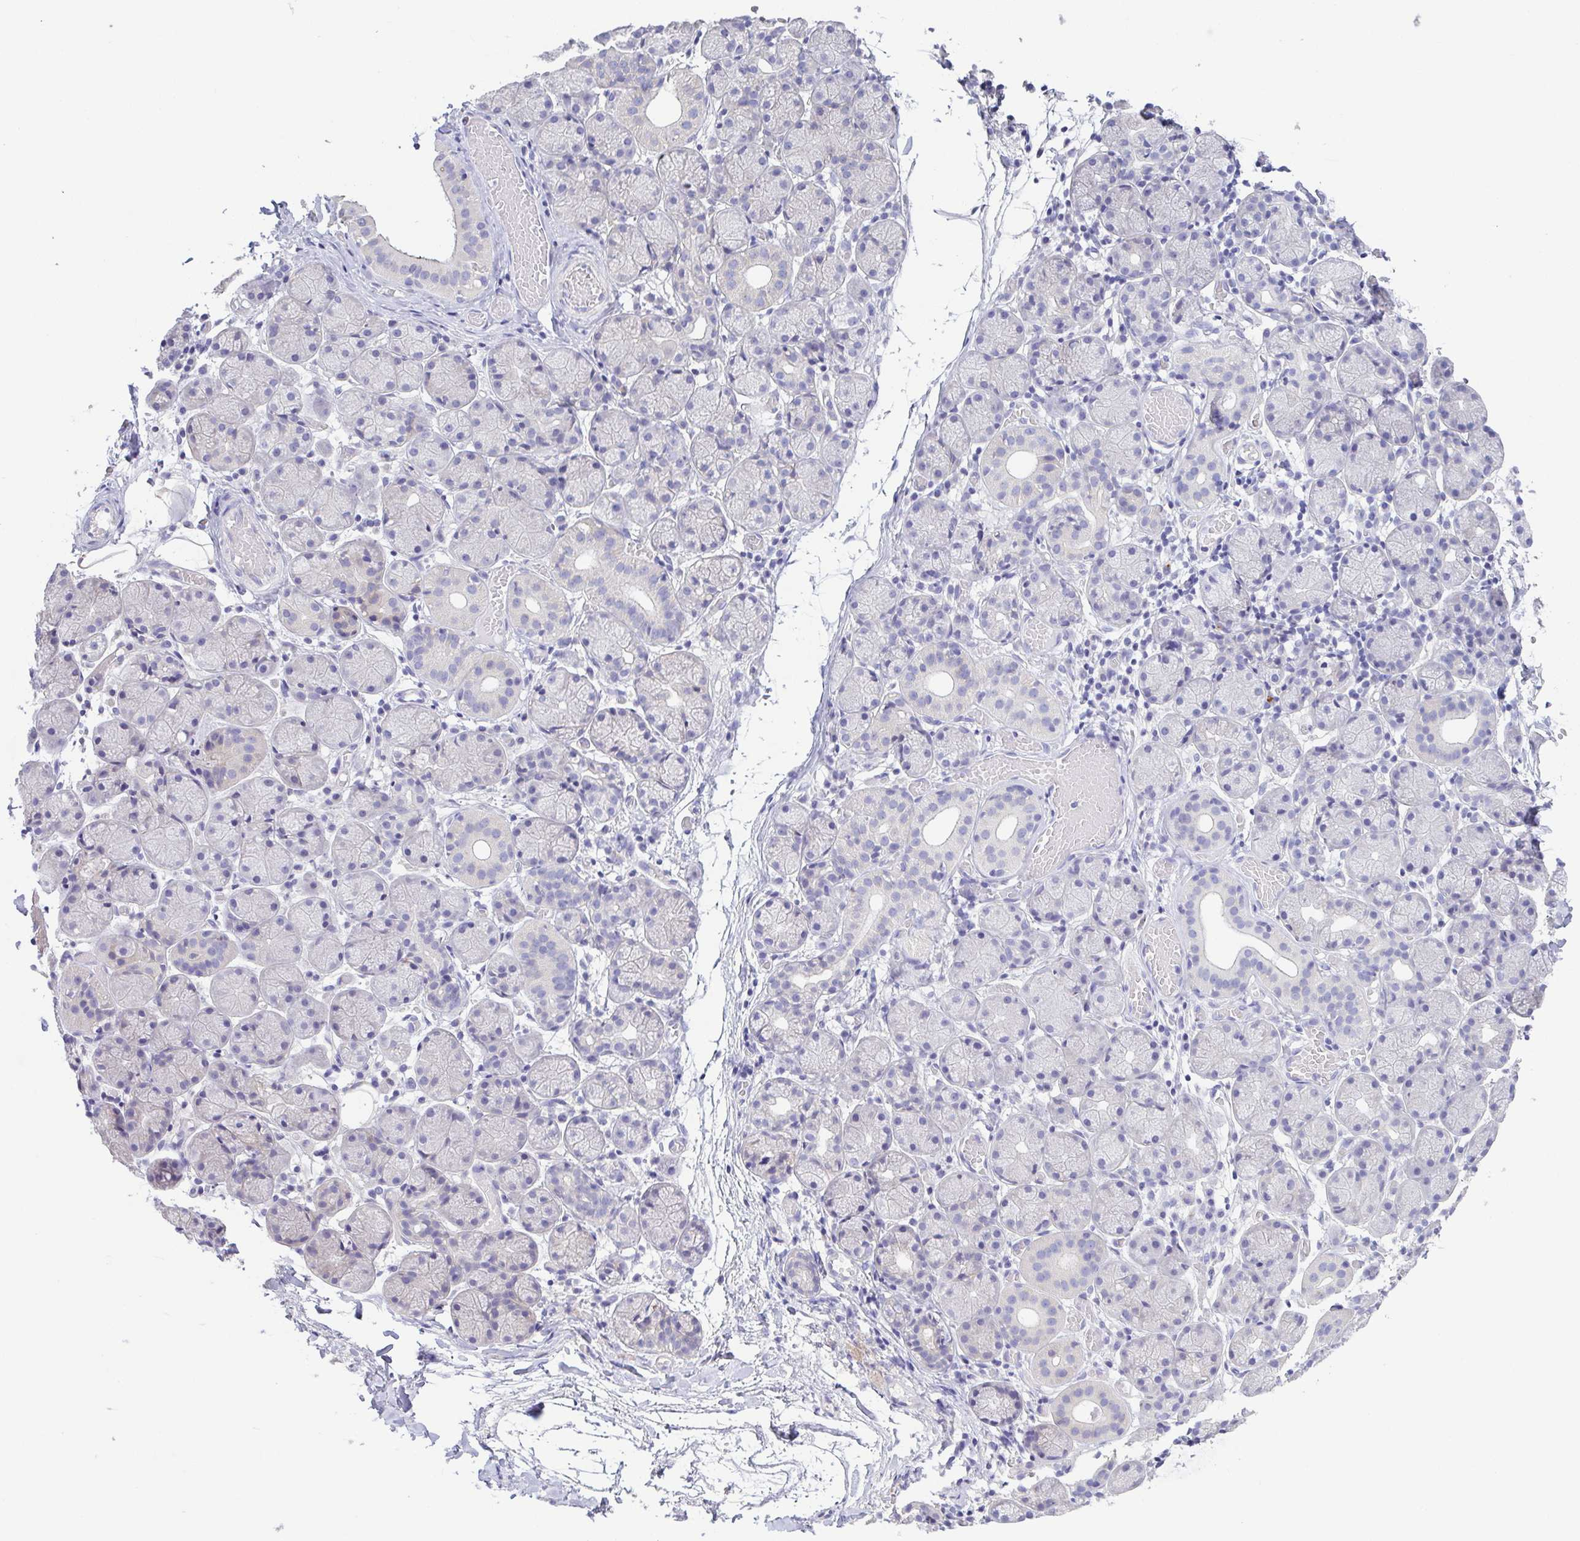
{"staining": {"intensity": "negative", "quantity": "none", "location": "none"}, "tissue": "salivary gland", "cell_type": "Glandular cells", "image_type": "normal", "snomed": [{"axis": "morphology", "description": "Normal tissue, NOS"}, {"axis": "topography", "description": "Salivary gland"}], "caption": "Immunohistochemical staining of normal human salivary gland shows no significant positivity in glandular cells.", "gene": "PKDREJ", "patient": {"sex": "female", "age": 24}}